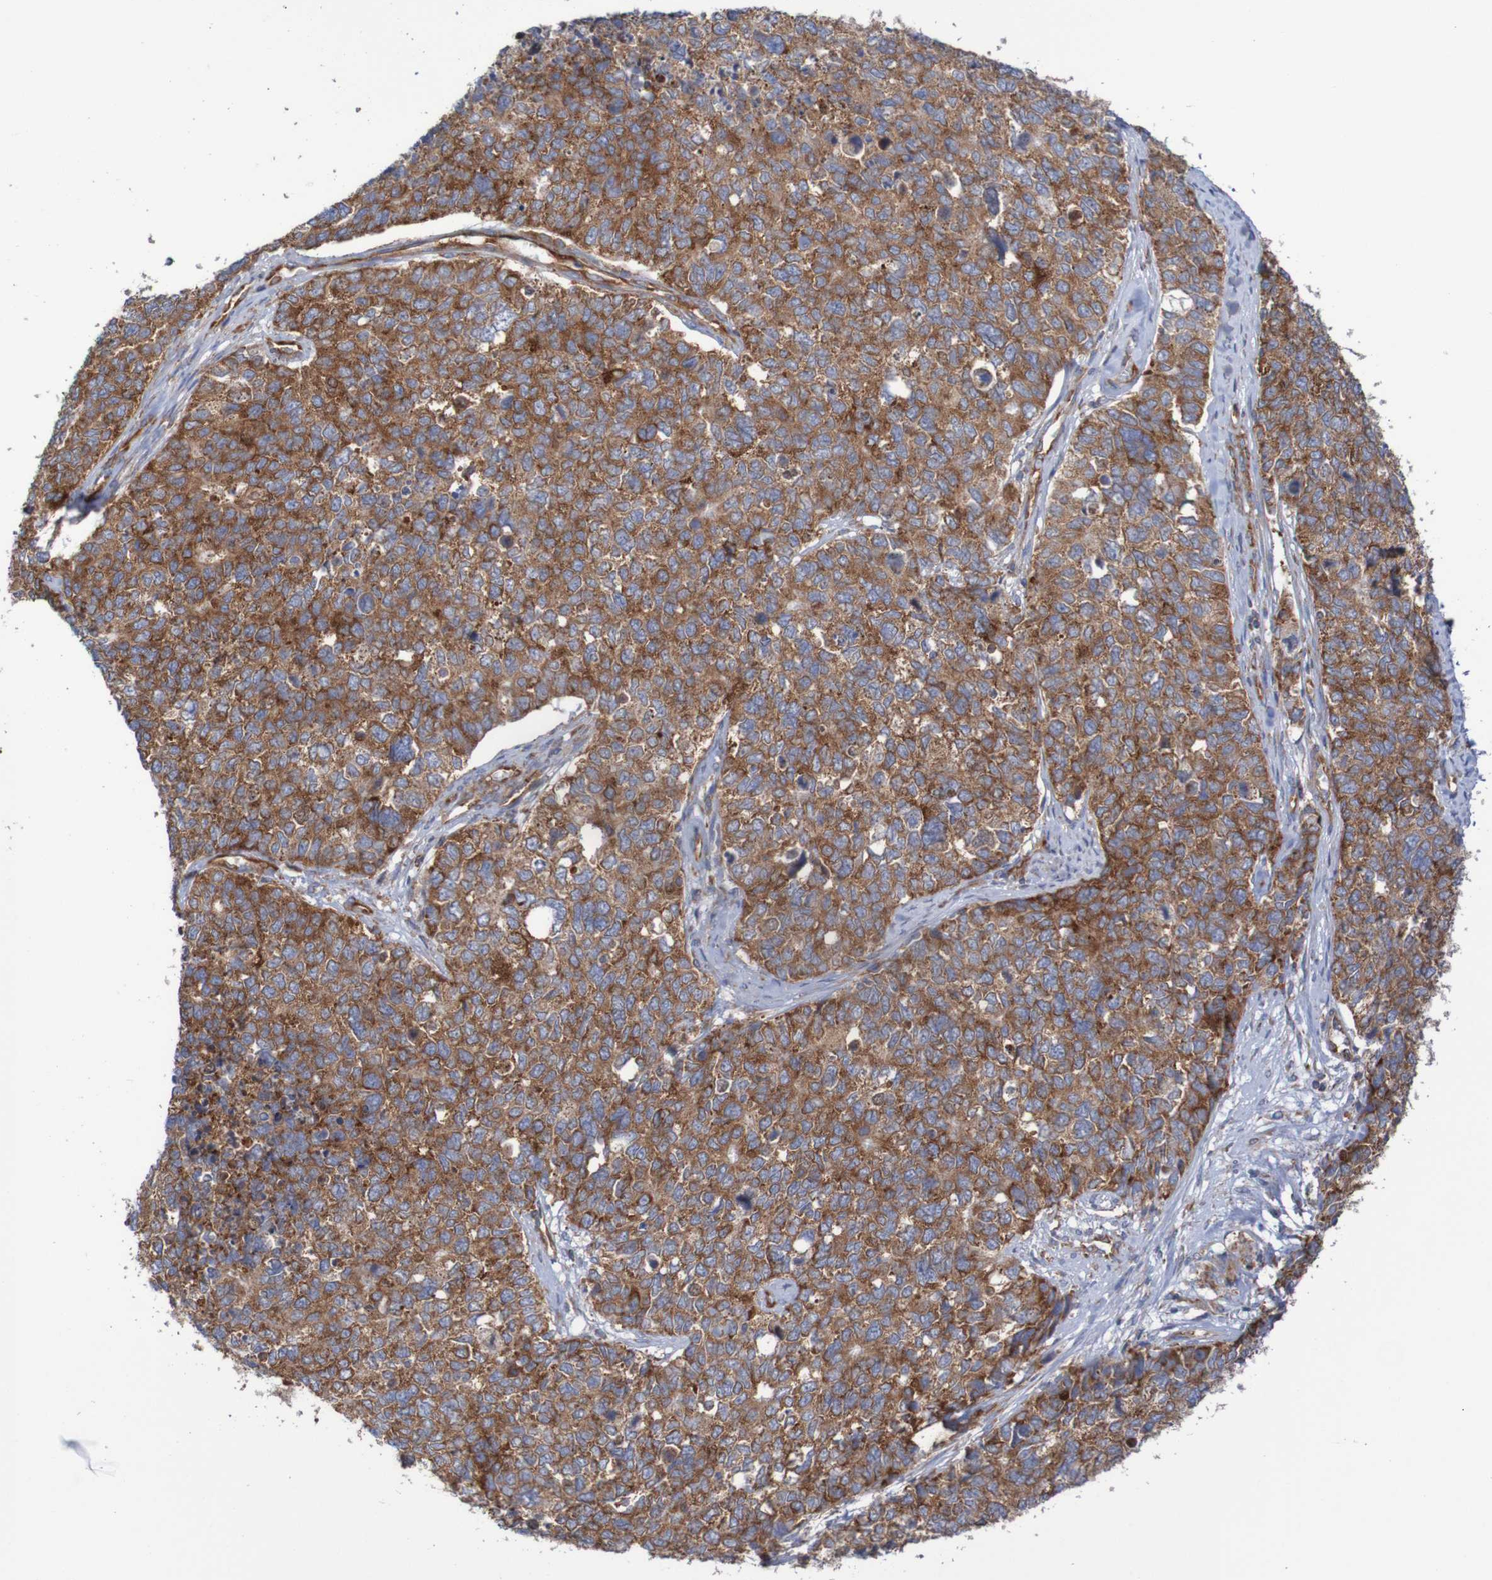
{"staining": {"intensity": "moderate", "quantity": ">75%", "location": "cytoplasmic/membranous"}, "tissue": "cervical cancer", "cell_type": "Tumor cells", "image_type": "cancer", "snomed": [{"axis": "morphology", "description": "Squamous cell carcinoma, NOS"}, {"axis": "topography", "description": "Cervix"}], "caption": "About >75% of tumor cells in human cervical cancer (squamous cell carcinoma) reveal moderate cytoplasmic/membranous protein expression as visualized by brown immunohistochemical staining.", "gene": "FXR2", "patient": {"sex": "female", "age": 63}}